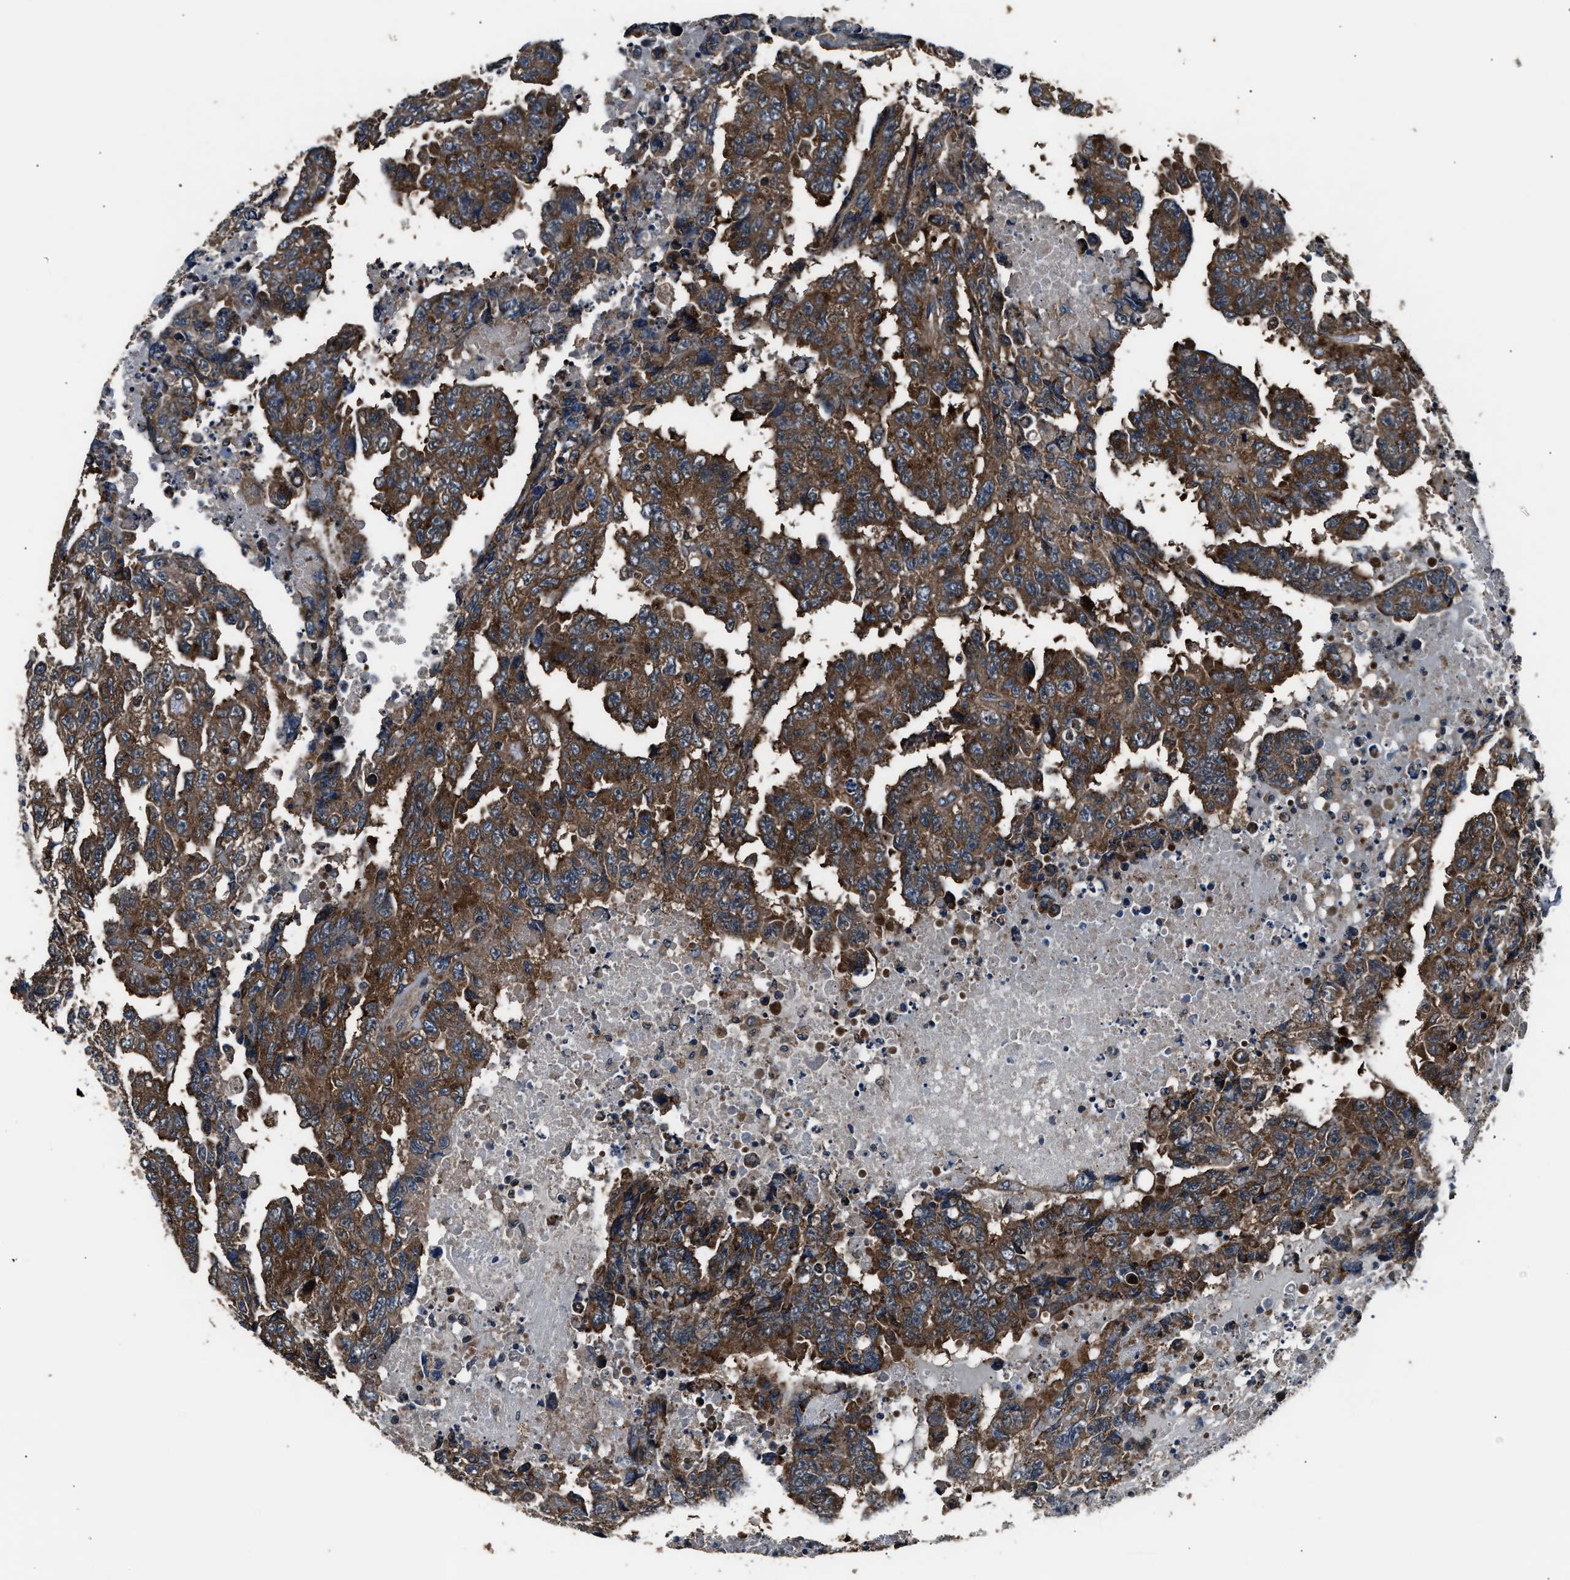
{"staining": {"intensity": "strong", "quantity": ">75%", "location": "cytoplasmic/membranous"}, "tissue": "testis cancer", "cell_type": "Tumor cells", "image_type": "cancer", "snomed": [{"axis": "morphology", "description": "Necrosis, NOS"}, {"axis": "morphology", "description": "Carcinoma, Embryonal, NOS"}, {"axis": "topography", "description": "Testis"}], "caption": "A photomicrograph of testis cancer stained for a protein demonstrates strong cytoplasmic/membranous brown staining in tumor cells. The protein is shown in brown color, while the nuclei are stained blue.", "gene": "IMPDH2", "patient": {"sex": "male", "age": 19}}